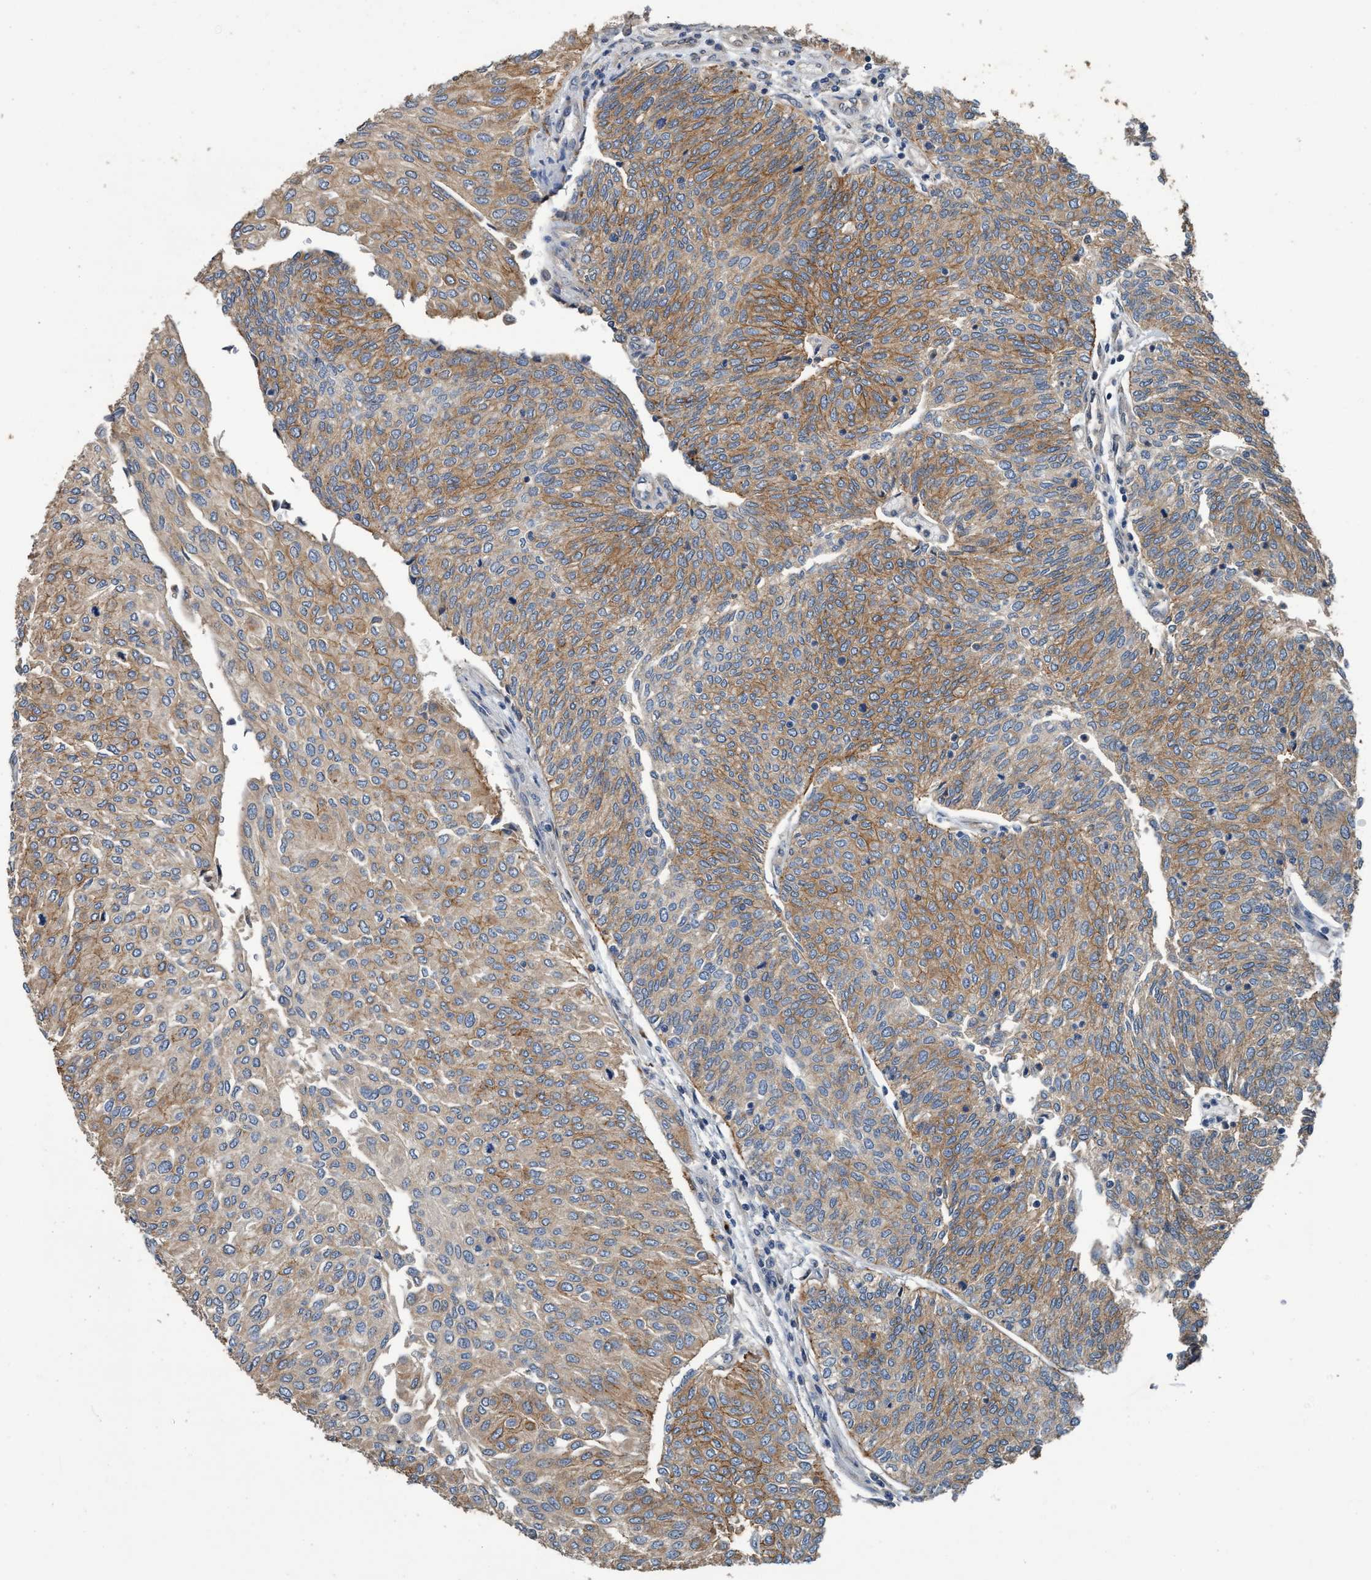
{"staining": {"intensity": "moderate", "quantity": ">75%", "location": "cytoplasmic/membranous"}, "tissue": "urothelial cancer", "cell_type": "Tumor cells", "image_type": "cancer", "snomed": [{"axis": "morphology", "description": "Urothelial carcinoma, Low grade"}, {"axis": "topography", "description": "Urinary bladder"}], "caption": "This photomicrograph displays IHC staining of urothelial carcinoma (low-grade), with medium moderate cytoplasmic/membranous positivity in approximately >75% of tumor cells.", "gene": "MACC1", "patient": {"sex": "female", "age": 79}}